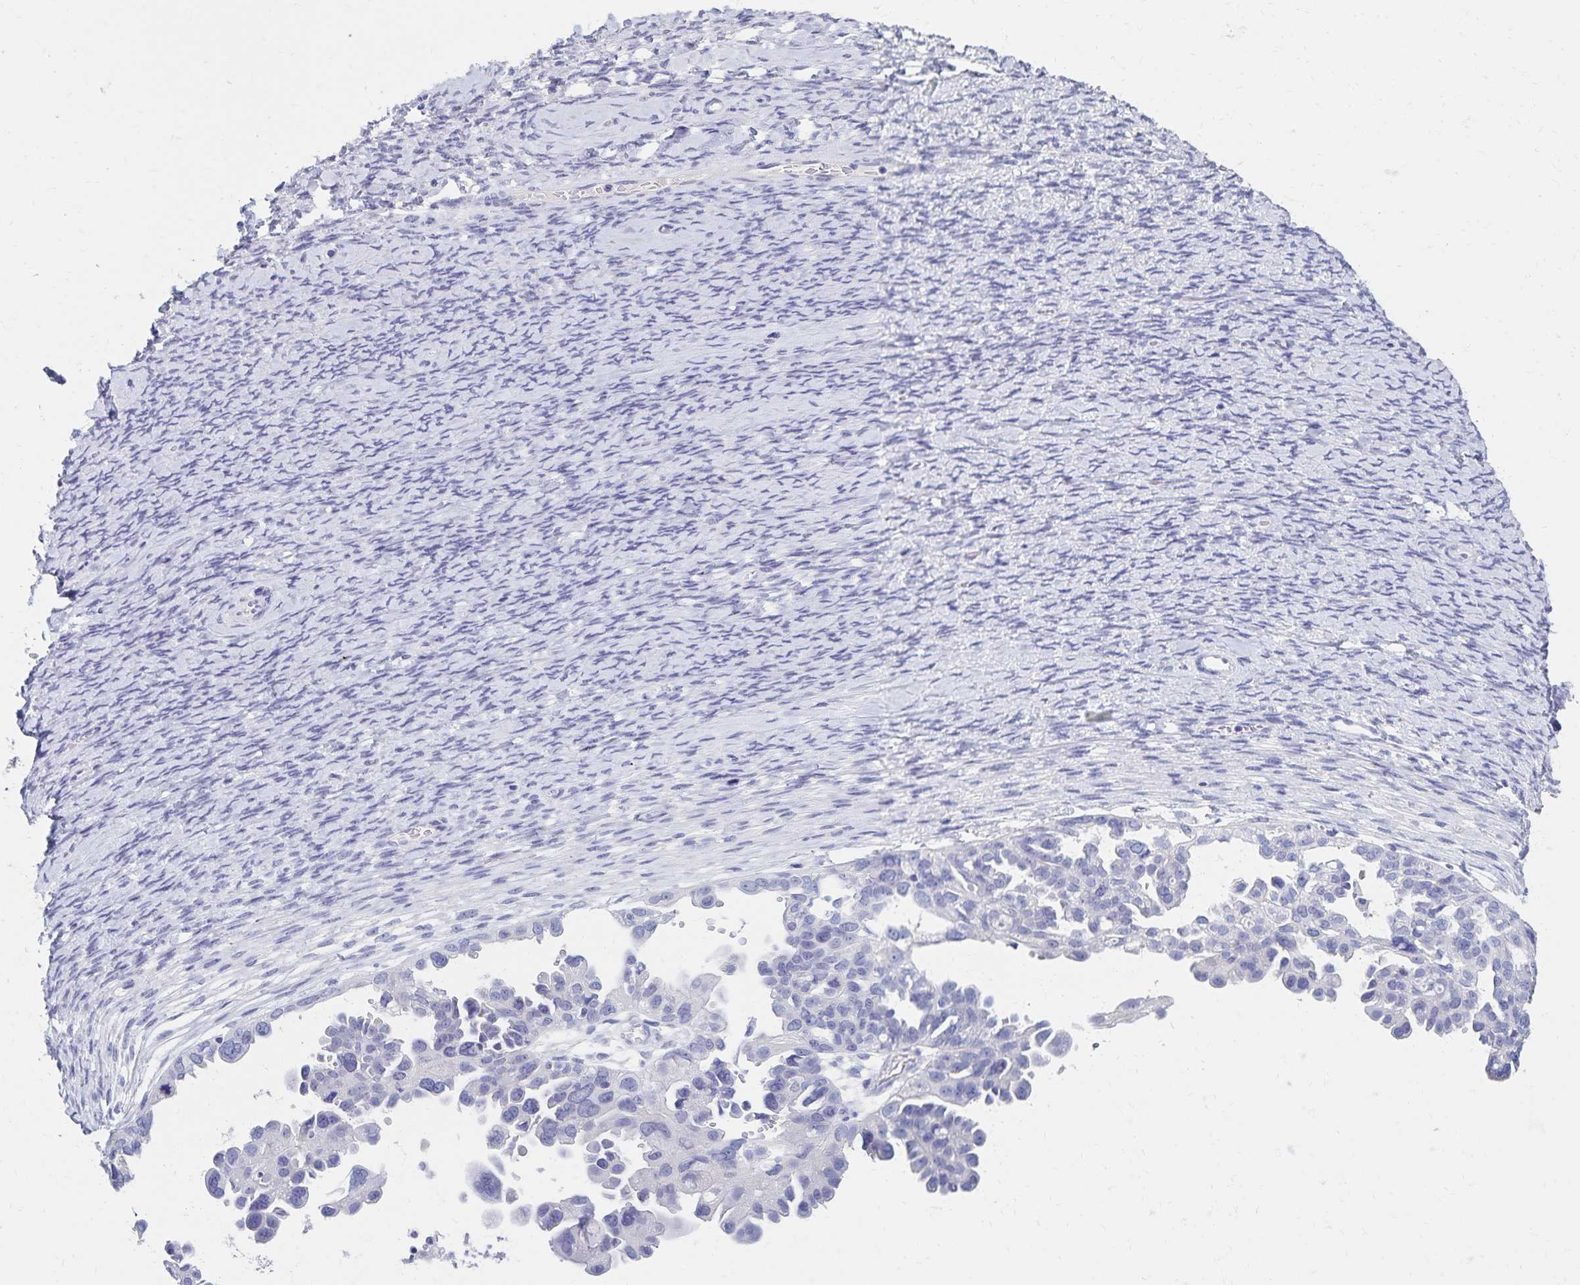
{"staining": {"intensity": "negative", "quantity": "none", "location": "none"}, "tissue": "ovarian cancer", "cell_type": "Tumor cells", "image_type": "cancer", "snomed": [{"axis": "morphology", "description": "Cystadenocarcinoma, serous, NOS"}, {"axis": "topography", "description": "Ovary"}], "caption": "IHC of human ovarian serous cystadenocarcinoma shows no expression in tumor cells.", "gene": "C2orf50", "patient": {"sex": "female", "age": 53}}